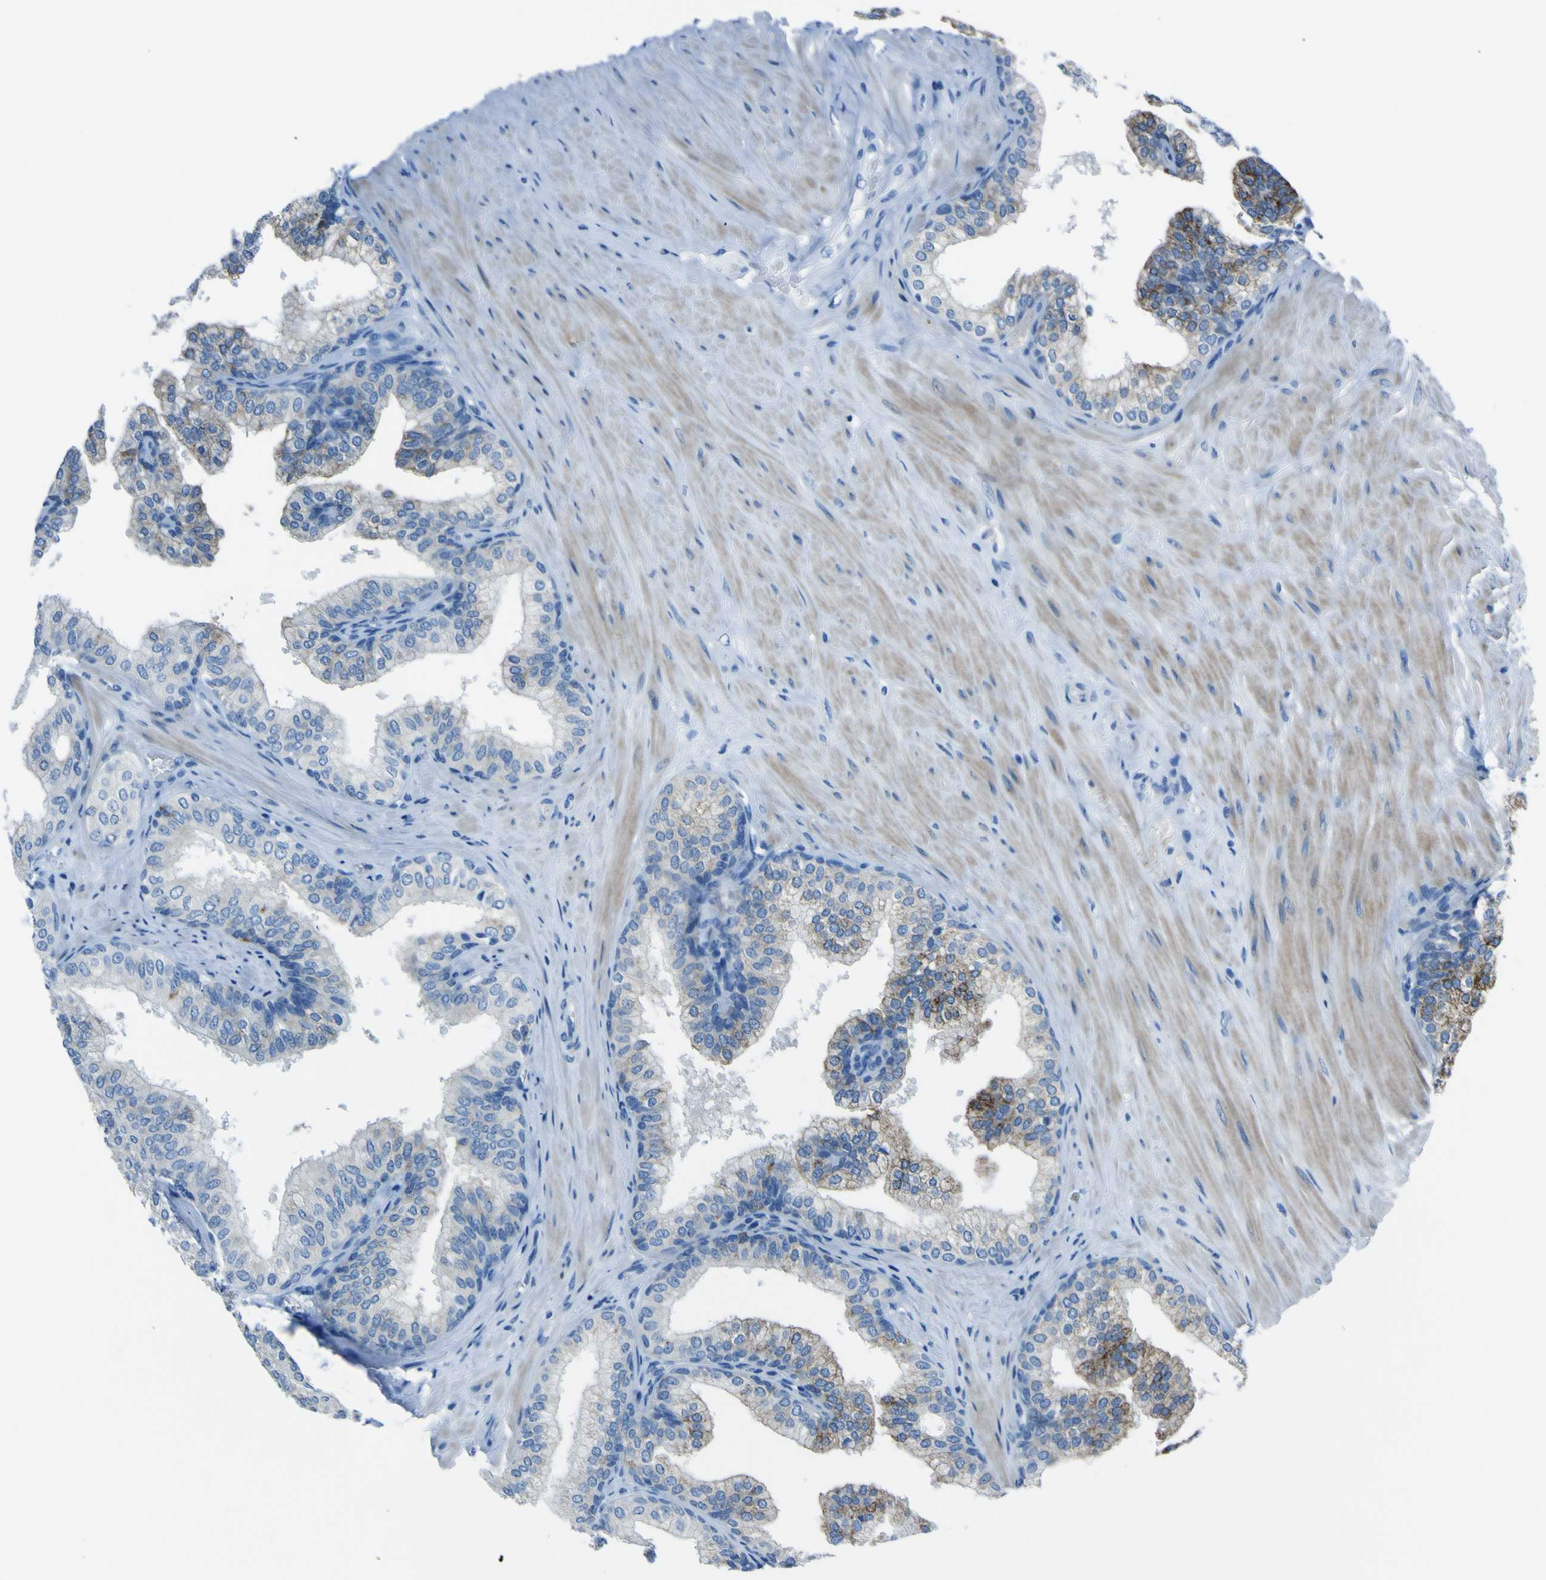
{"staining": {"intensity": "moderate", "quantity": "25%-75%", "location": "cytoplasmic/membranous"}, "tissue": "prostate", "cell_type": "Glandular cells", "image_type": "normal", "snomed": [{"axis": "morphology", "description": "Normal tissue, NOS"}, {"axis": "topography", "description": "Prostate"}], "caption": "Glandular cells demonstrate moderate cytoplasmic/membranous staining in about 25%-75% of cells in benign prostate.", "gene": "ACSL1", "patient": {"sex": "male", "age": 60}}